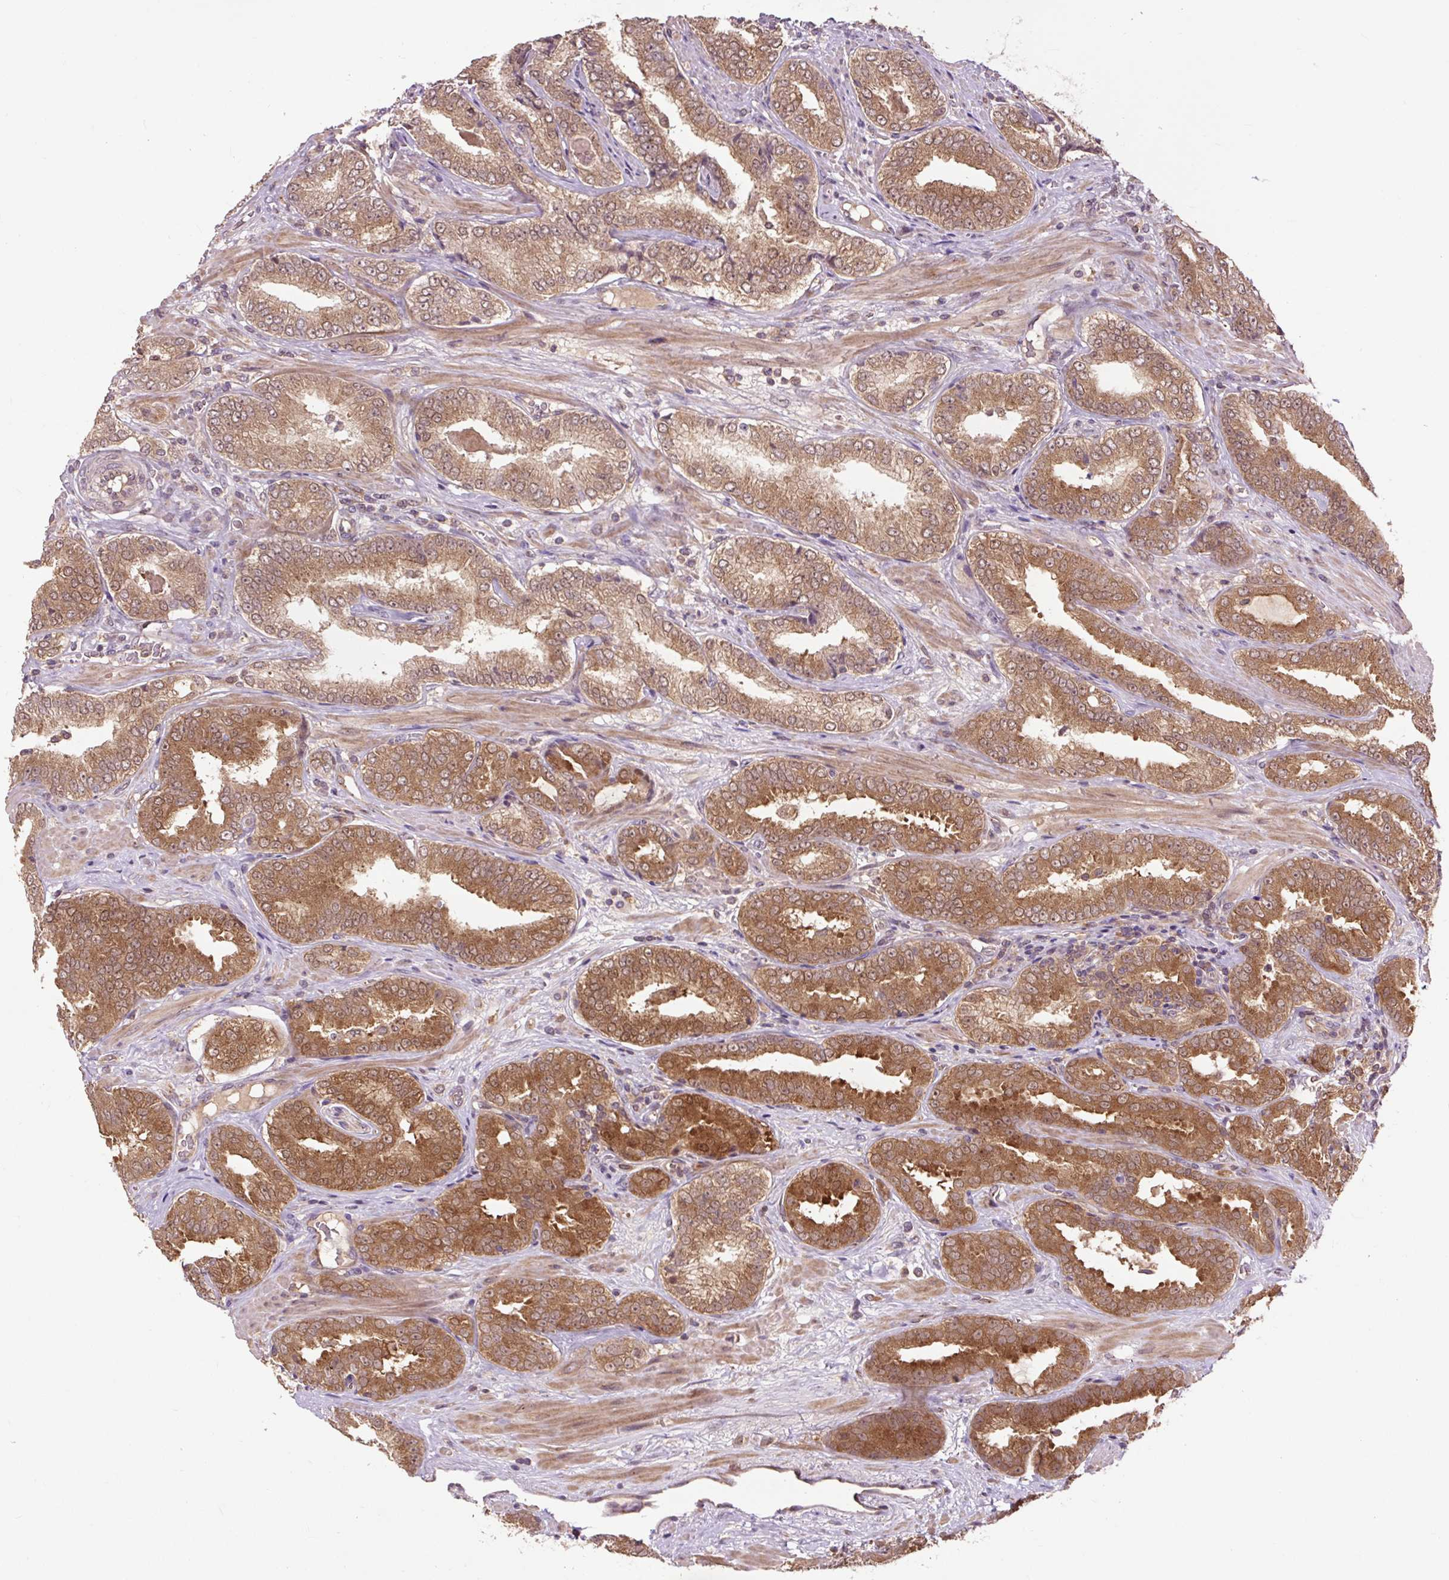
{"staining": {"intensity": "moderate", "quantity": "25%-75%", "location": "cytoplasmic/membranous"}, "tissue": "prostate cancer", "cell_type": "Tumor cells", "image_type": "cancer", "snomed": [{"axis": "morphology", "description": "Adenocarcinoma, High grade"}, {"axis": "topography", "description": "Prostate"}], "caption": "A brown stain shows moderate cytoplasmic/membranous positivity of a protein in human prostate high-grade adenocarcinoma tumor cells.", "gene": "MMS19", "patient": {"sex": "male", "age": 72}}